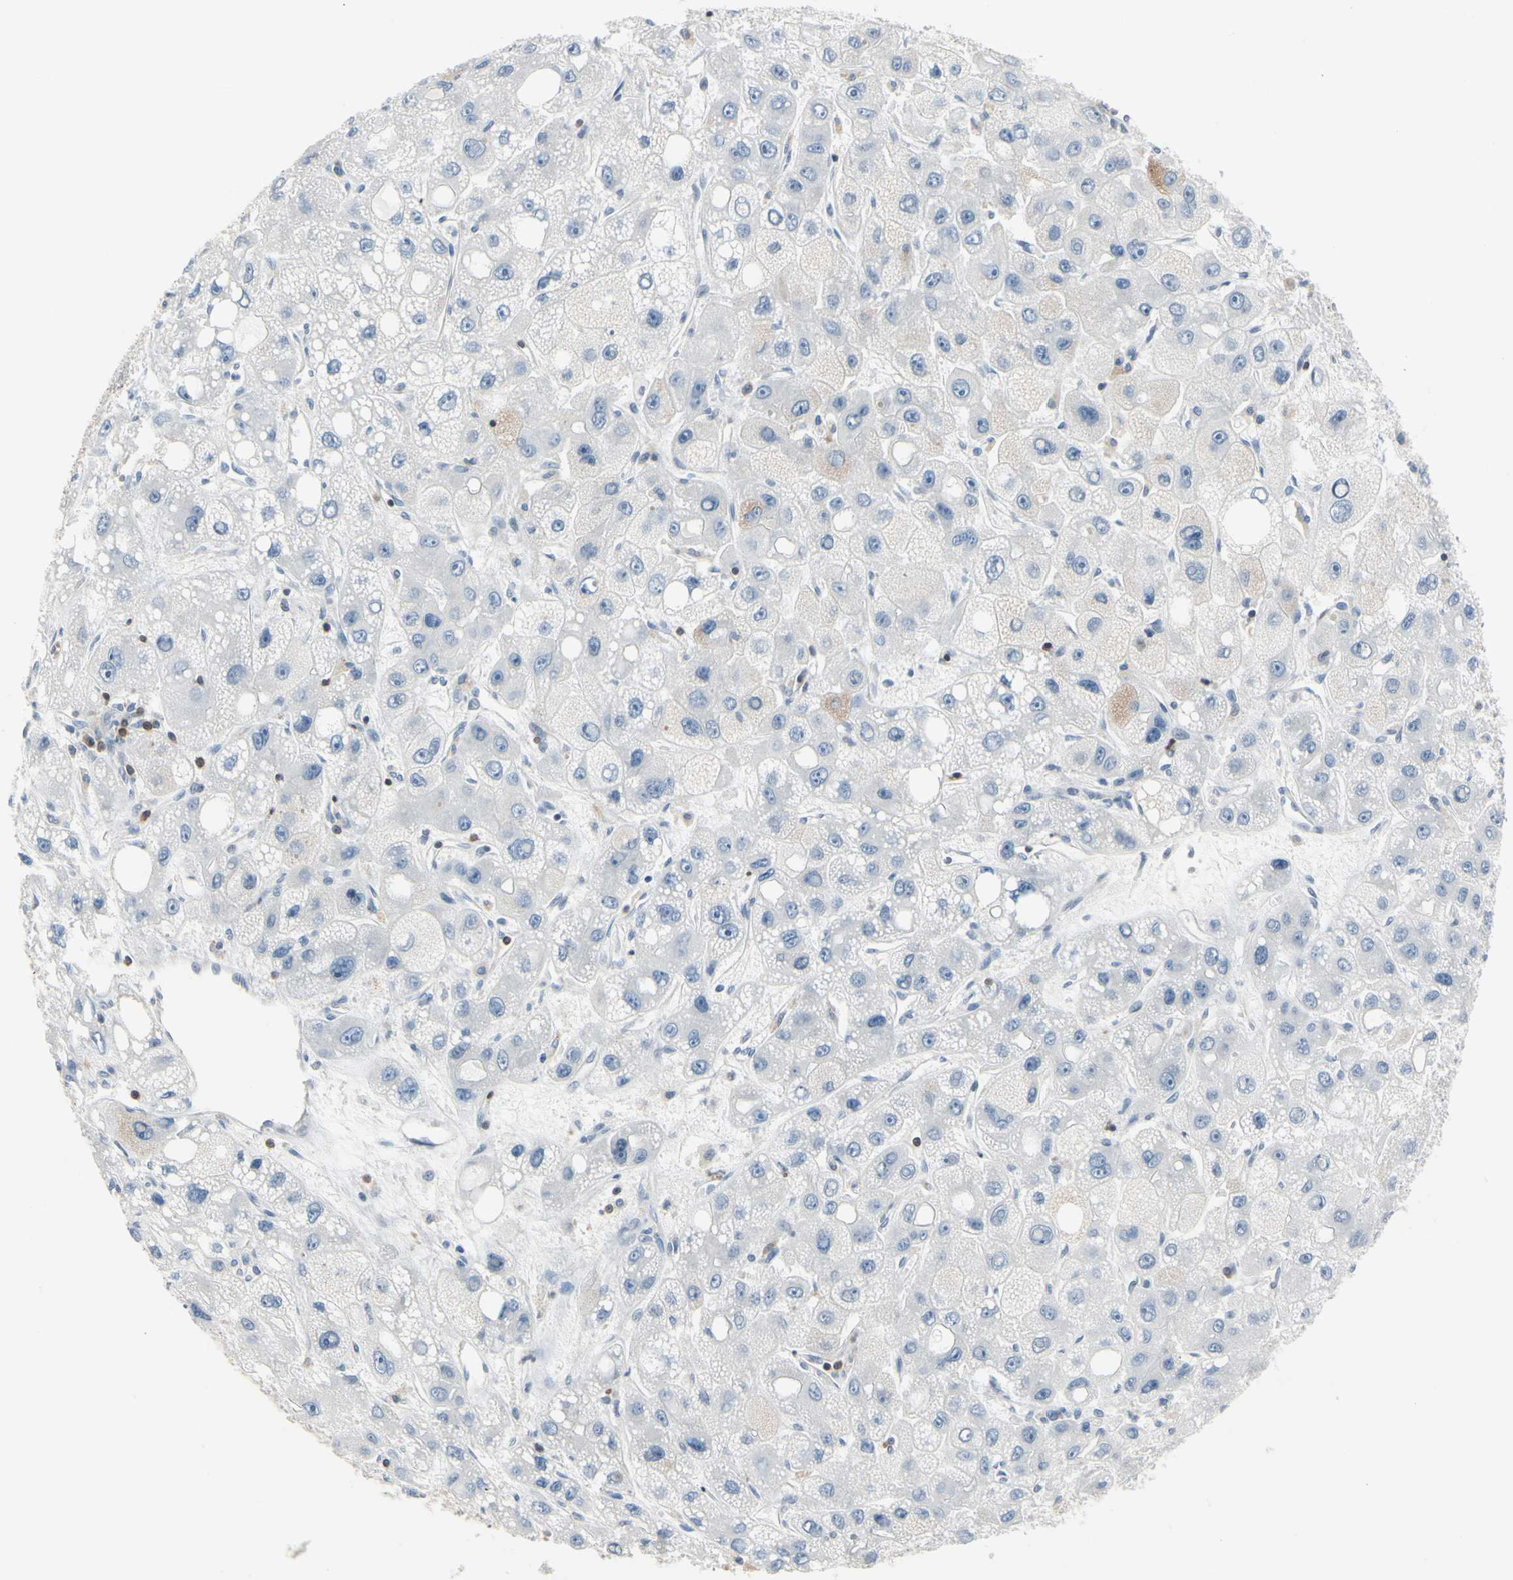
{"staining": {"intensity": "negative", "quantity": "none", "location": "none"}, "tissue": "liver cancer", "cell_type": "Tumor cells", "image_type": "cancer", "snomed": [{"axis": "morphology", "description": "Carcinoma, Hepatocellular, NOS"}, {"axis": "topography", "description": "Liver"}], "caption": "Tumor cells are negative for protein expression in human liver cancer (hepatocellular carcinoma).", "gene": "NFATC2", "patient": {"sex": "male", "age": 55}}